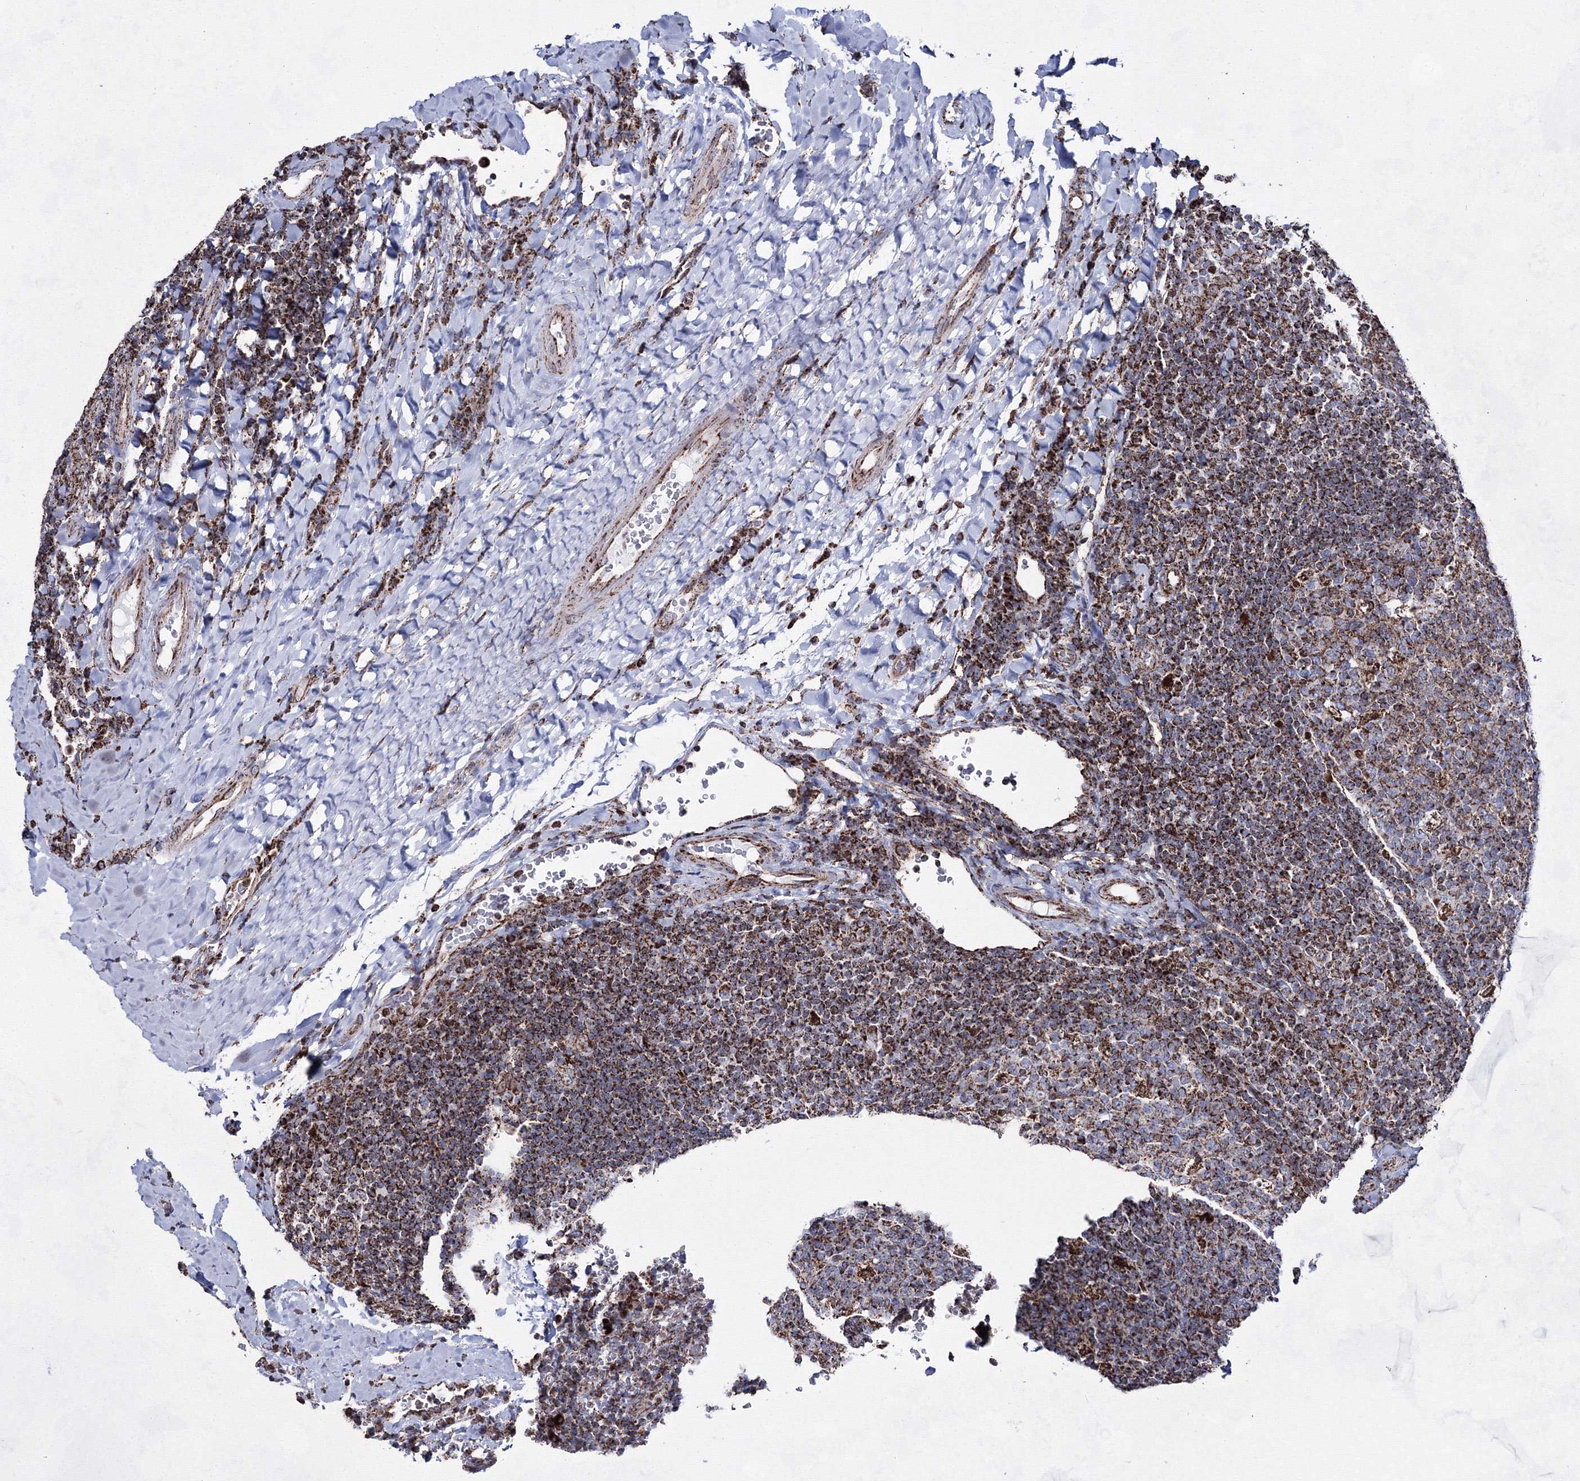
{"staining": {"intensity": "moderate", "quantity": "25%-75%", "location": "cytoplasmic/membranous"}, "tissue": "tonsil", "cell_type": "Germinal center cells", "image_type": "normal", "snomed": [{"axis": "morphology", "description": "Normal tissue, NOS"}, {"axis": "topography", "description": "Tonsil"}], "caption": "Protein expression by immunohistochemistry shows moderate cytoplasmic/membranous staining in about 25%-75% of germinal center cells in normal tonsil. (DAB = brown stain, brightfield microscopy at high magnification).", "gene": "HADHB", "patient": {"sex": "male", "age": 17}}